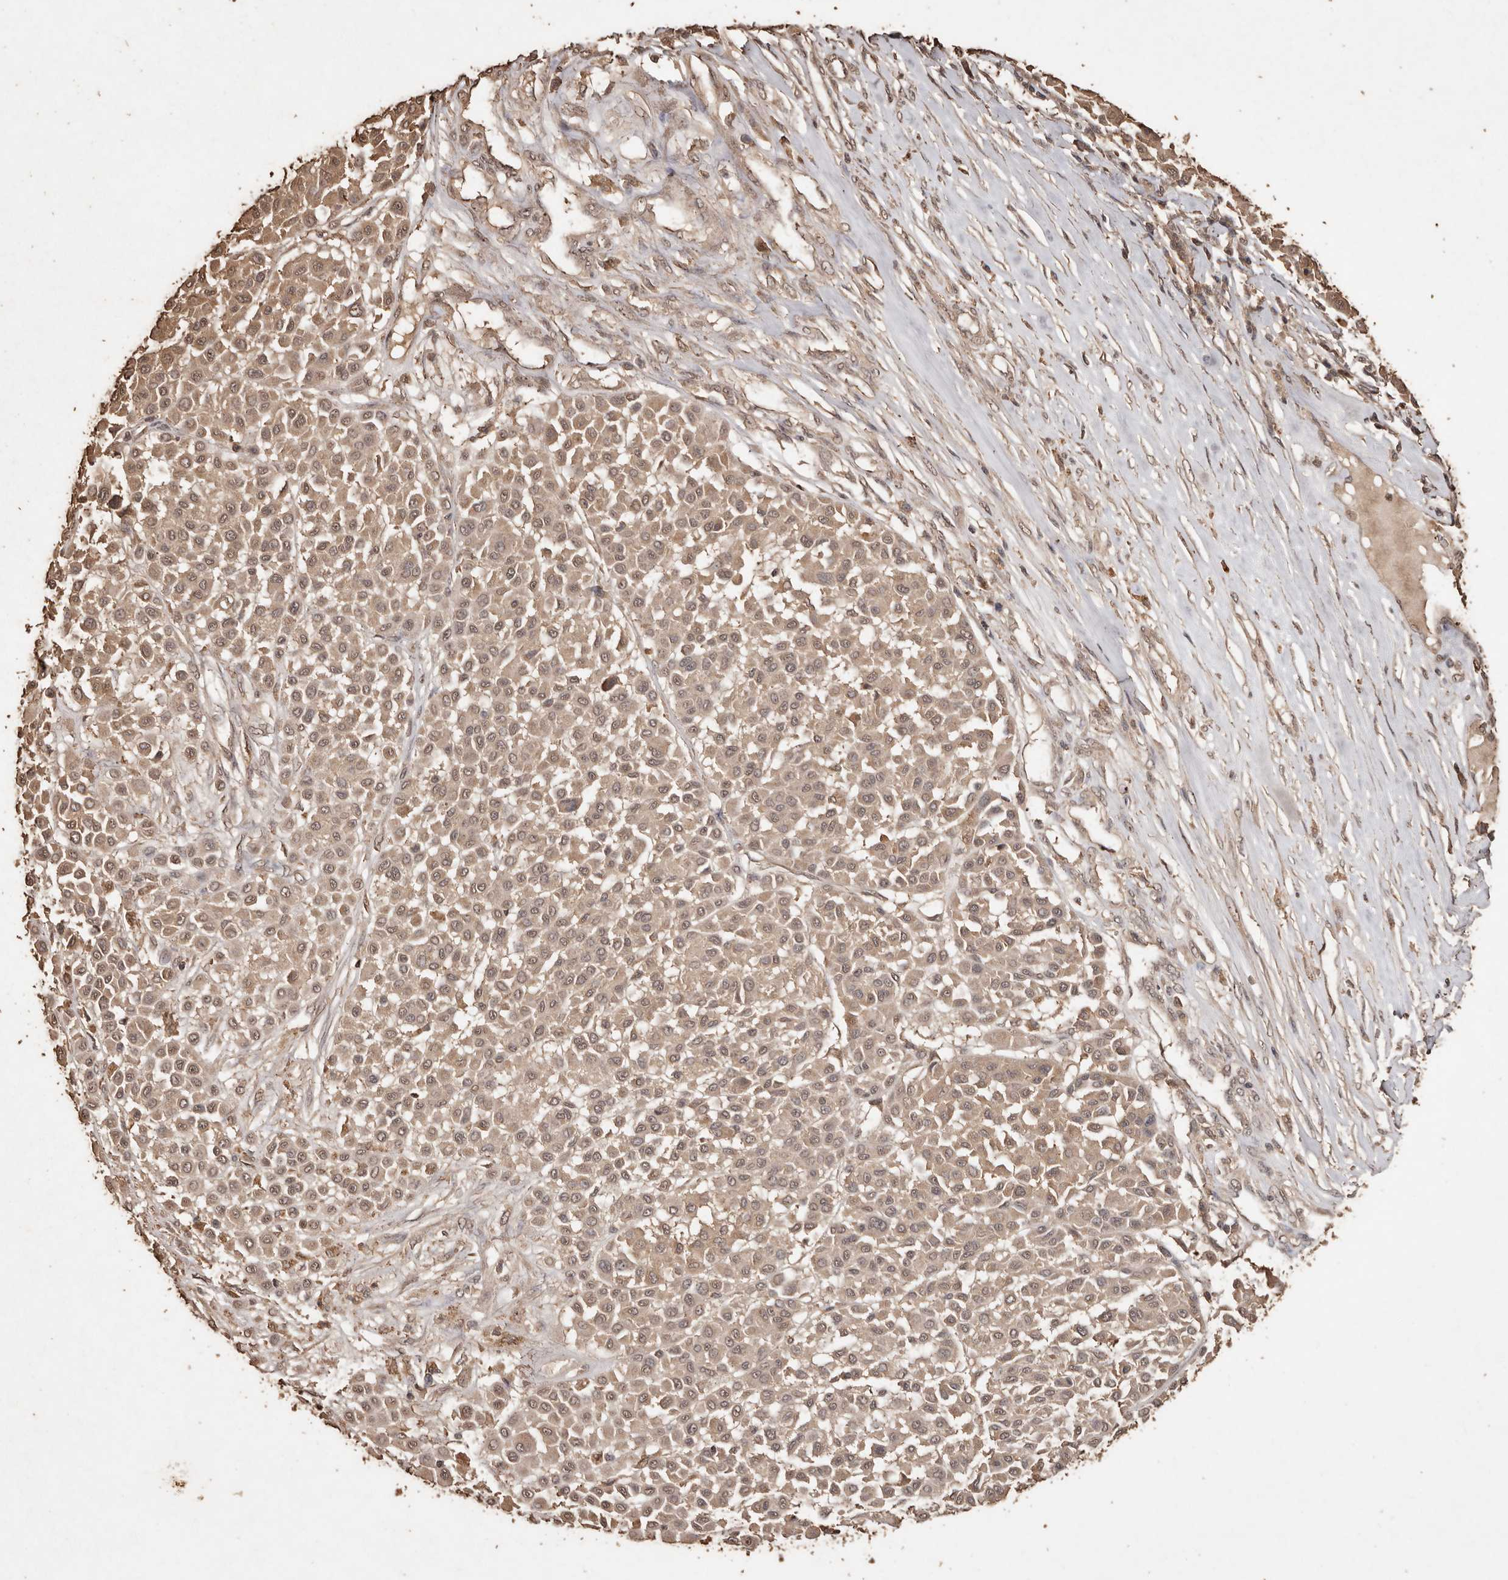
{"staining": {"intensity": "weak", "quantity": ">75%", "location": "cytoplasmic/membranous"}, "tissue": "melanoma", "cell_type": "Tumor cells", "image_type": "cancer", "snomed": [{"axis": "morphology", "description": "Malignant melanoma, Metastatic site"}, {"axis": "topography", "description": "Soft tissue"}], "caption": "A brown stain highlights weak cytoplasmic/membranous staining of a protein in human melanoma tumor cells. The staining was performed using DAB to visualize the protein expression in brown, while the nuclei were stained in blue with hematoxylin (Magnification: 20x).", "gene": "PKDCC", "patient": {"sex": "male", "age": 41}}